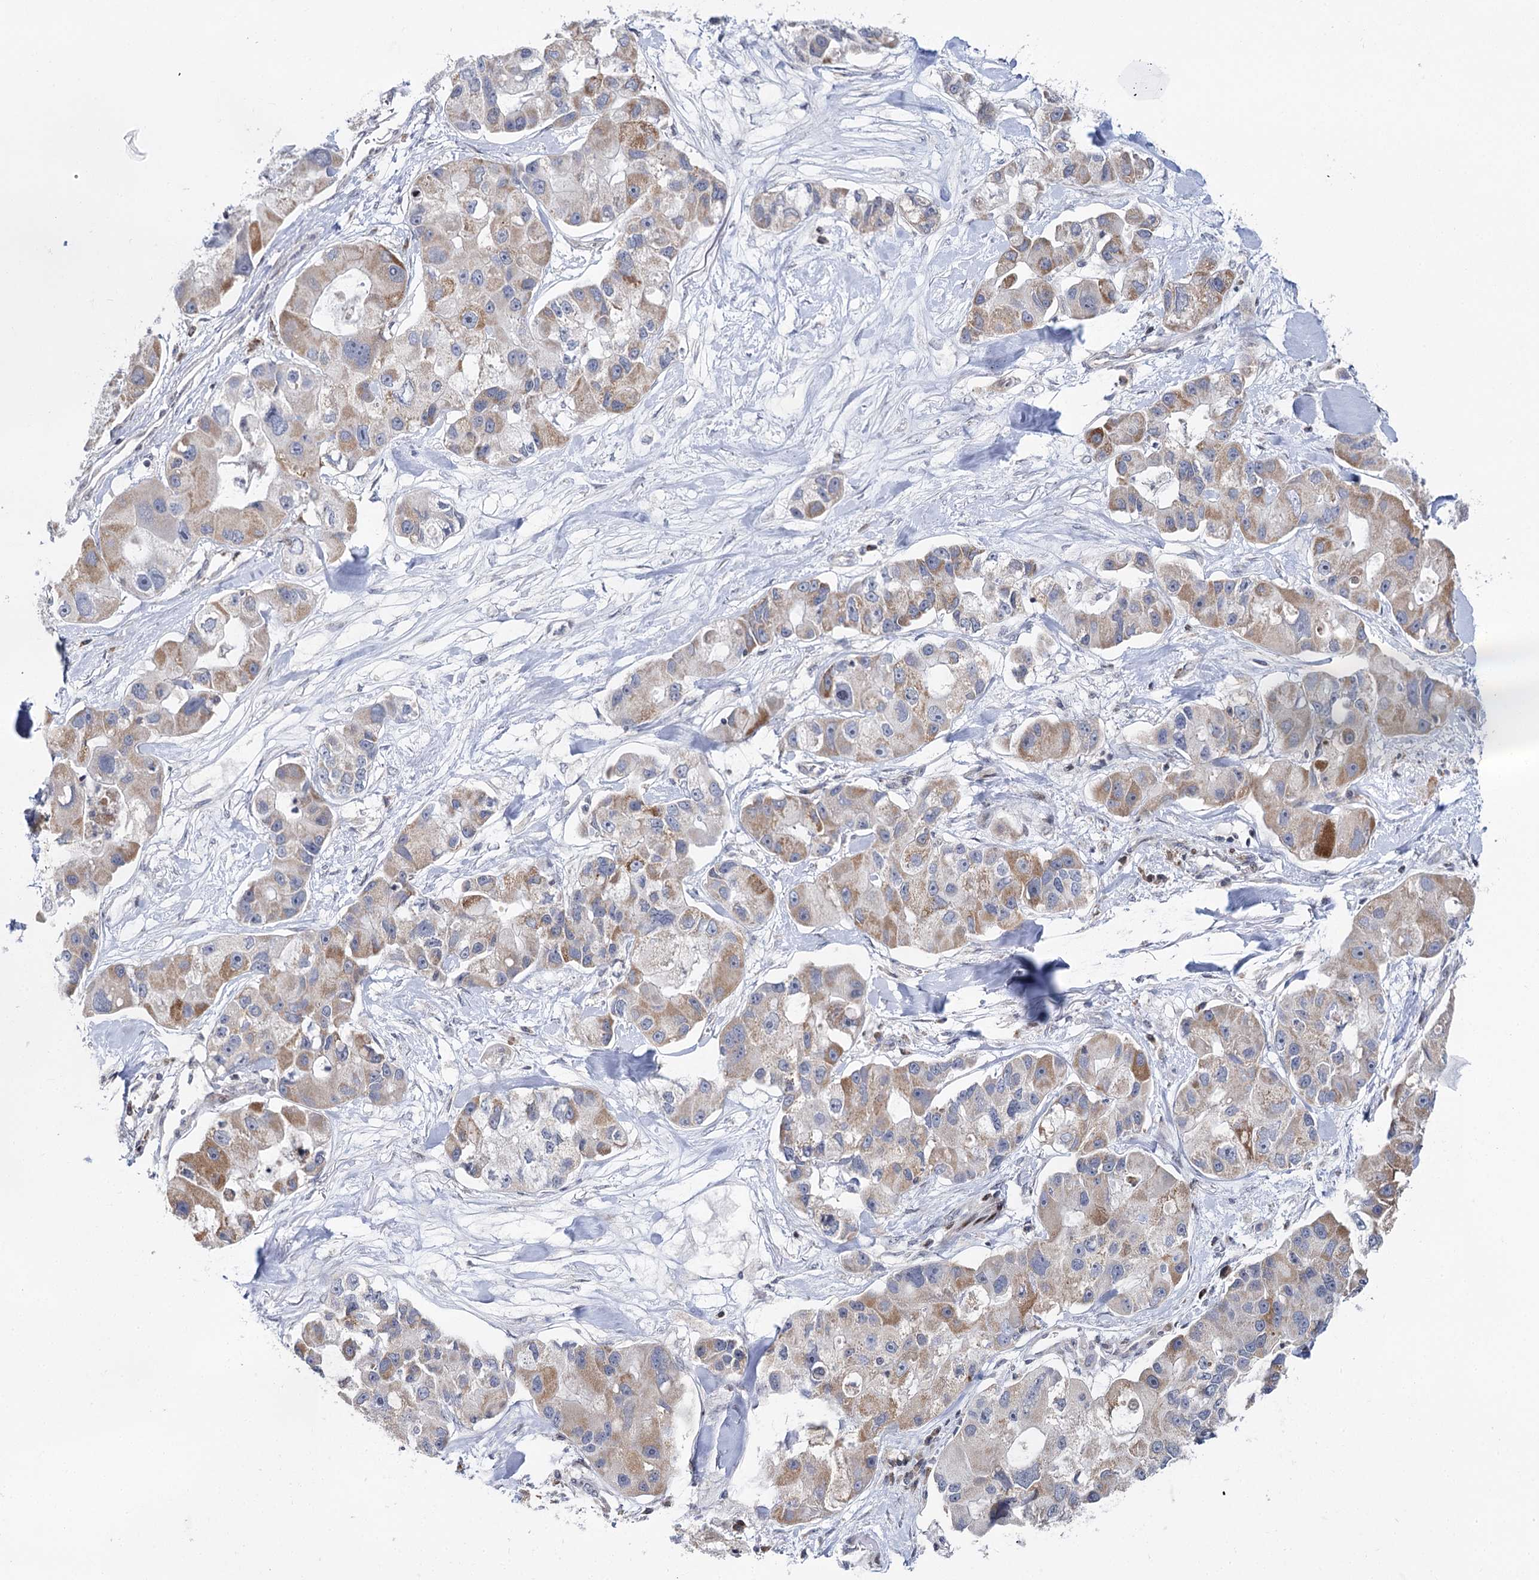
{"staining": {"intensity": "moderate", "quantity": ">75%", "location": "cytoplasmic/membranous"}, "tissue": "lung cancer", "cell_type": "Tumor cells", "image_type": "cancer", "snomed": [{"axis": "morphology", "description": "Adenocarcinoma, NOS"}, {"axis": "topography", "description": "Lung"}], "caption": "Immunohistochemical staining of lung cancer demonstrates medium levels of moderate cytoplasmic/membranous protein positivity in approximately >75% of tumor cells.", "gene": "PTGR1", "patient": {"sex": "female", "age": 54}}